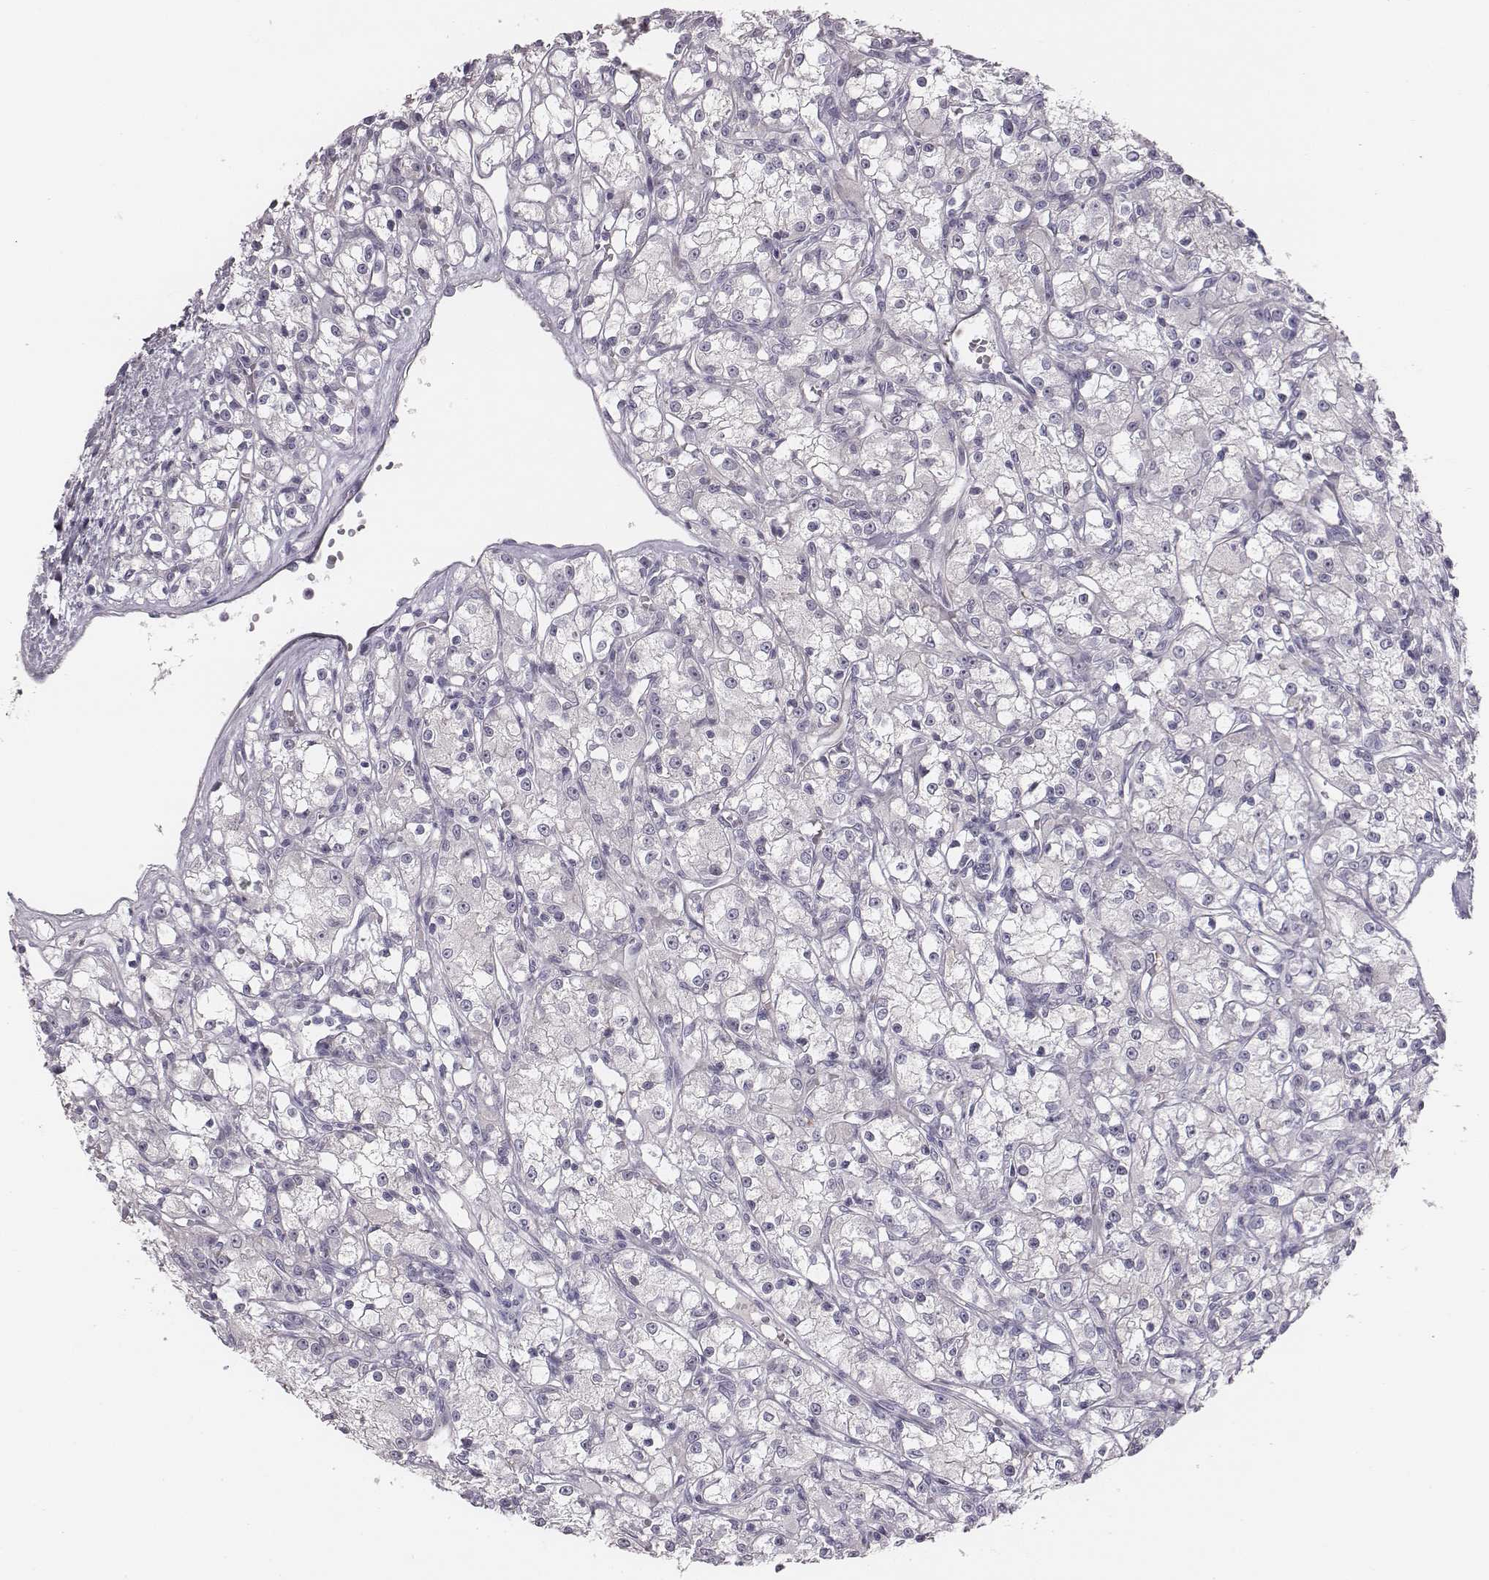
{"staining": {"intensity": "negative", "quantity": "none", "location": "none"}, "tissue": "renal cancer", "cell_type": "Tumor cells", "image_type": "cancer", "snomed": [{"axis": "morphology", "description": "Adenocarcinoma, NOS"}, {"axis": "topography", "description": "Kidney"}], "caption": "This is an immunohistochemistry (IHC) image of renal cancer. There is no staining in tumor cells.", "gene": "CACNG4", "patient": {"sex": "female", "age": 59}}